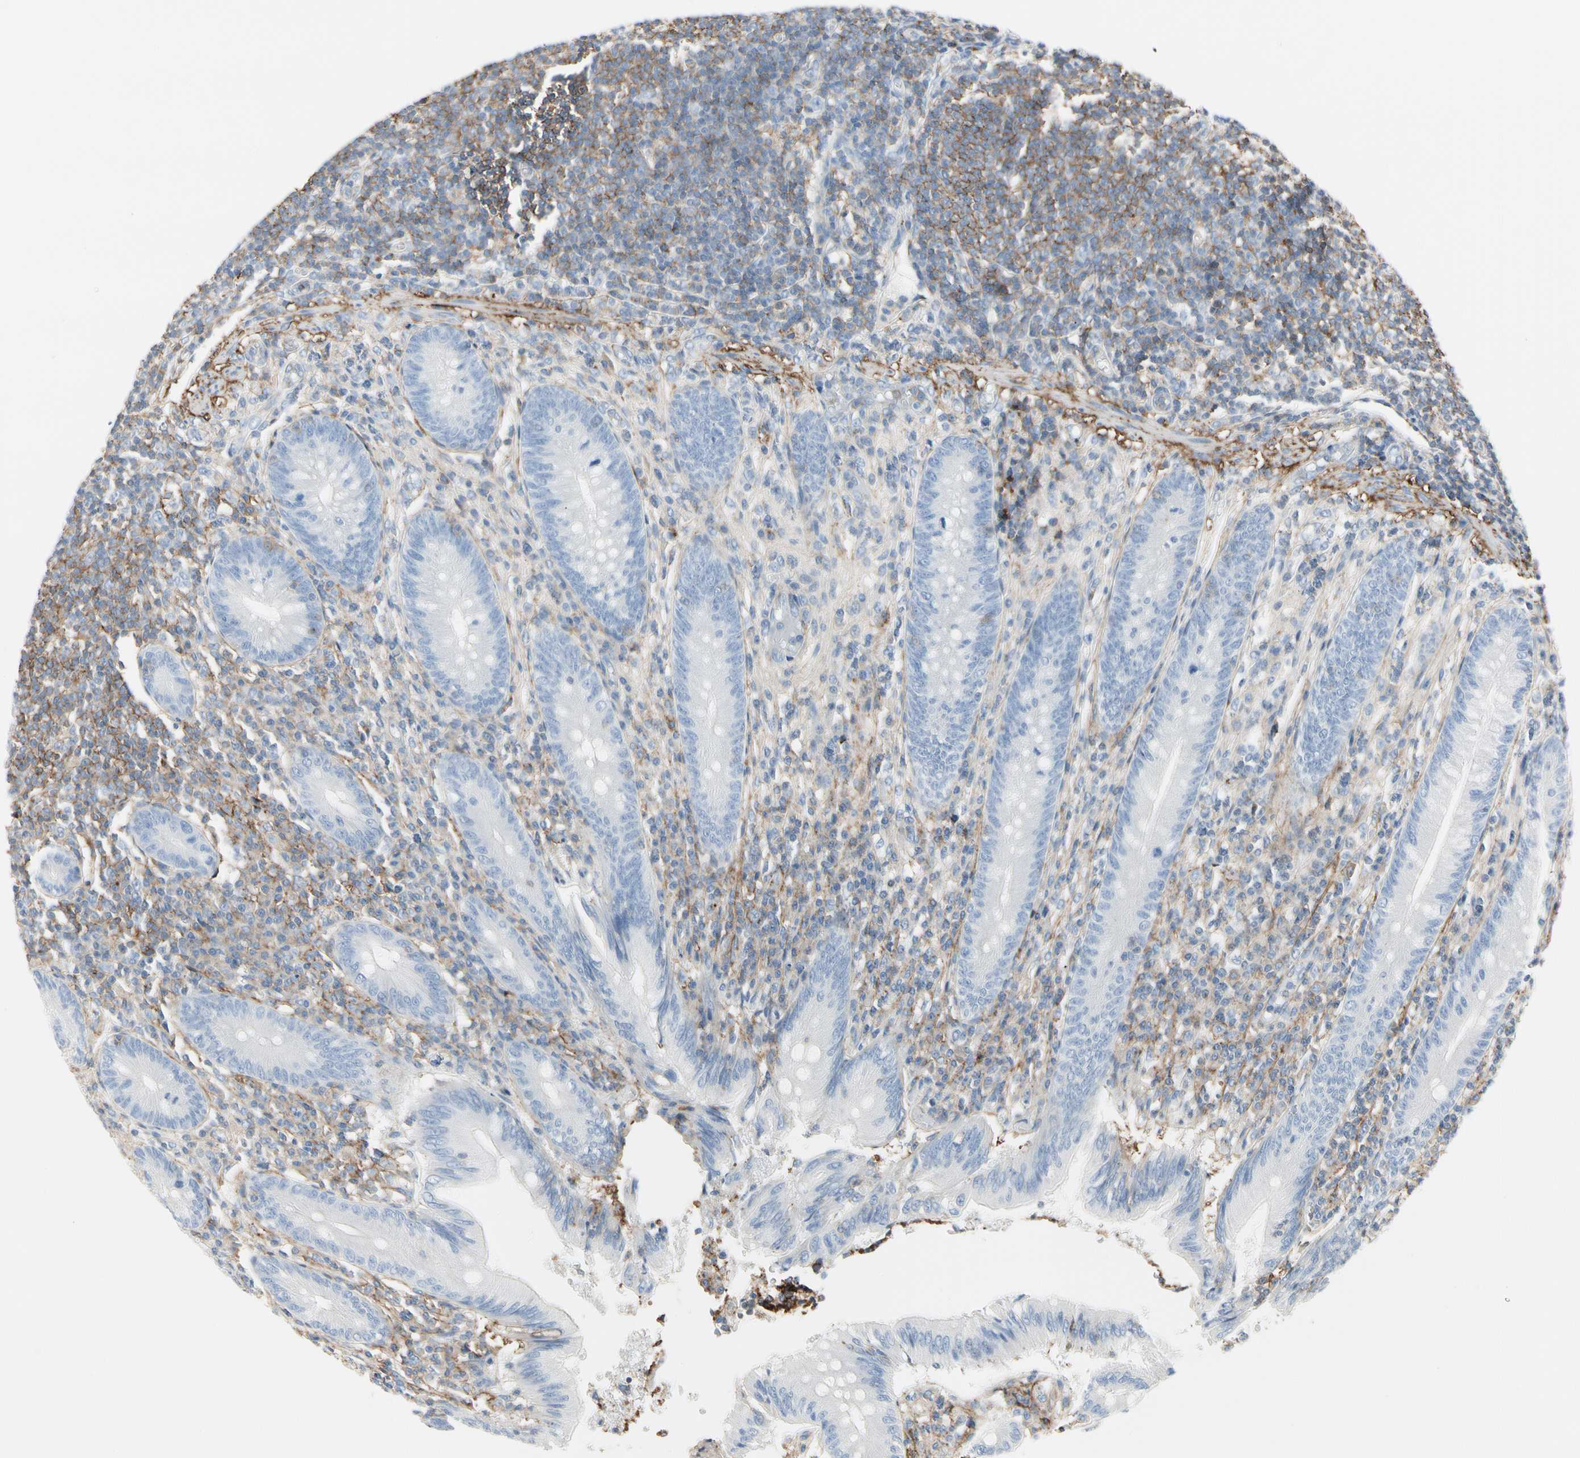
{"staining": {"intensity": "negative", "quantity": "none", "location": "none"}, "tissue": "appendix", "cell_type": "Glandular cells", "image_type": "normal", "snomed": [{"axis": "morphology", "description": "Normal tissue, NOS"}, {"axis": "morphology", "description": "Inflammation, NOS"}, {"axis": "topography", "description": "Appendix"}], "caption": "Histopathology image shows no protein staining in glandular cells of benign appendix.", "gene": "CLEC2B", "patient": {"sex": "male", "age": 46}}